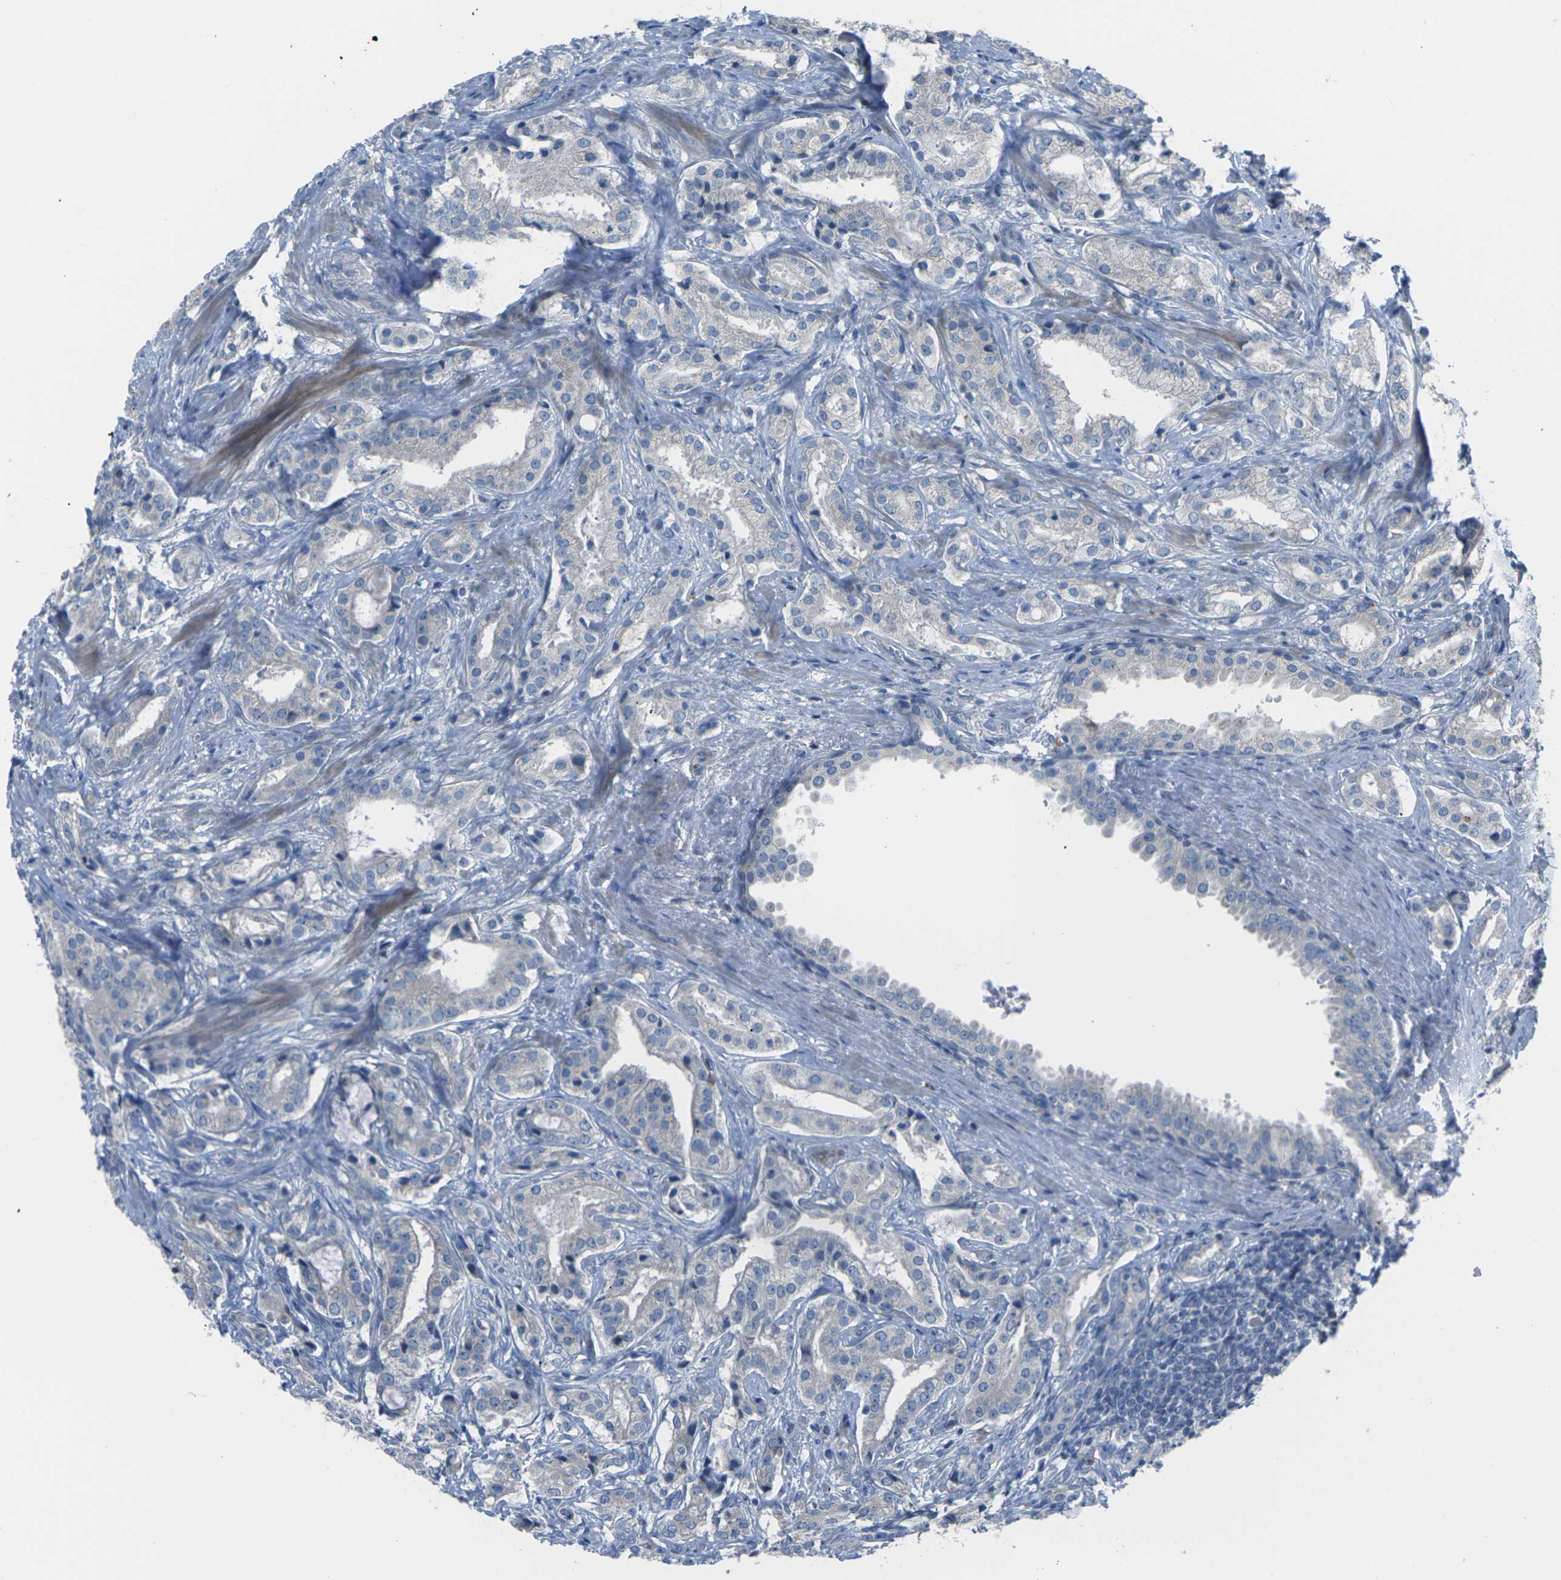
{"staining": {"intensity": "negative", "quantity": "none", "location": "none"}, "tissue": "prostate cancer", "cell_type": "Tumor cells", "image_type": "cancer", "snomed": [{"axis": "morphology", "description": "Adenocarcinoma, High grade"}, {"axis": "topography", "description": "Prostate"}], "caption": "Tumor cells are negative for brown protein staining in prostate cancer (high-grade adenocarcinoma).", "gene": "EDNRA", "patient": {"sex": "male", "age": 64}}